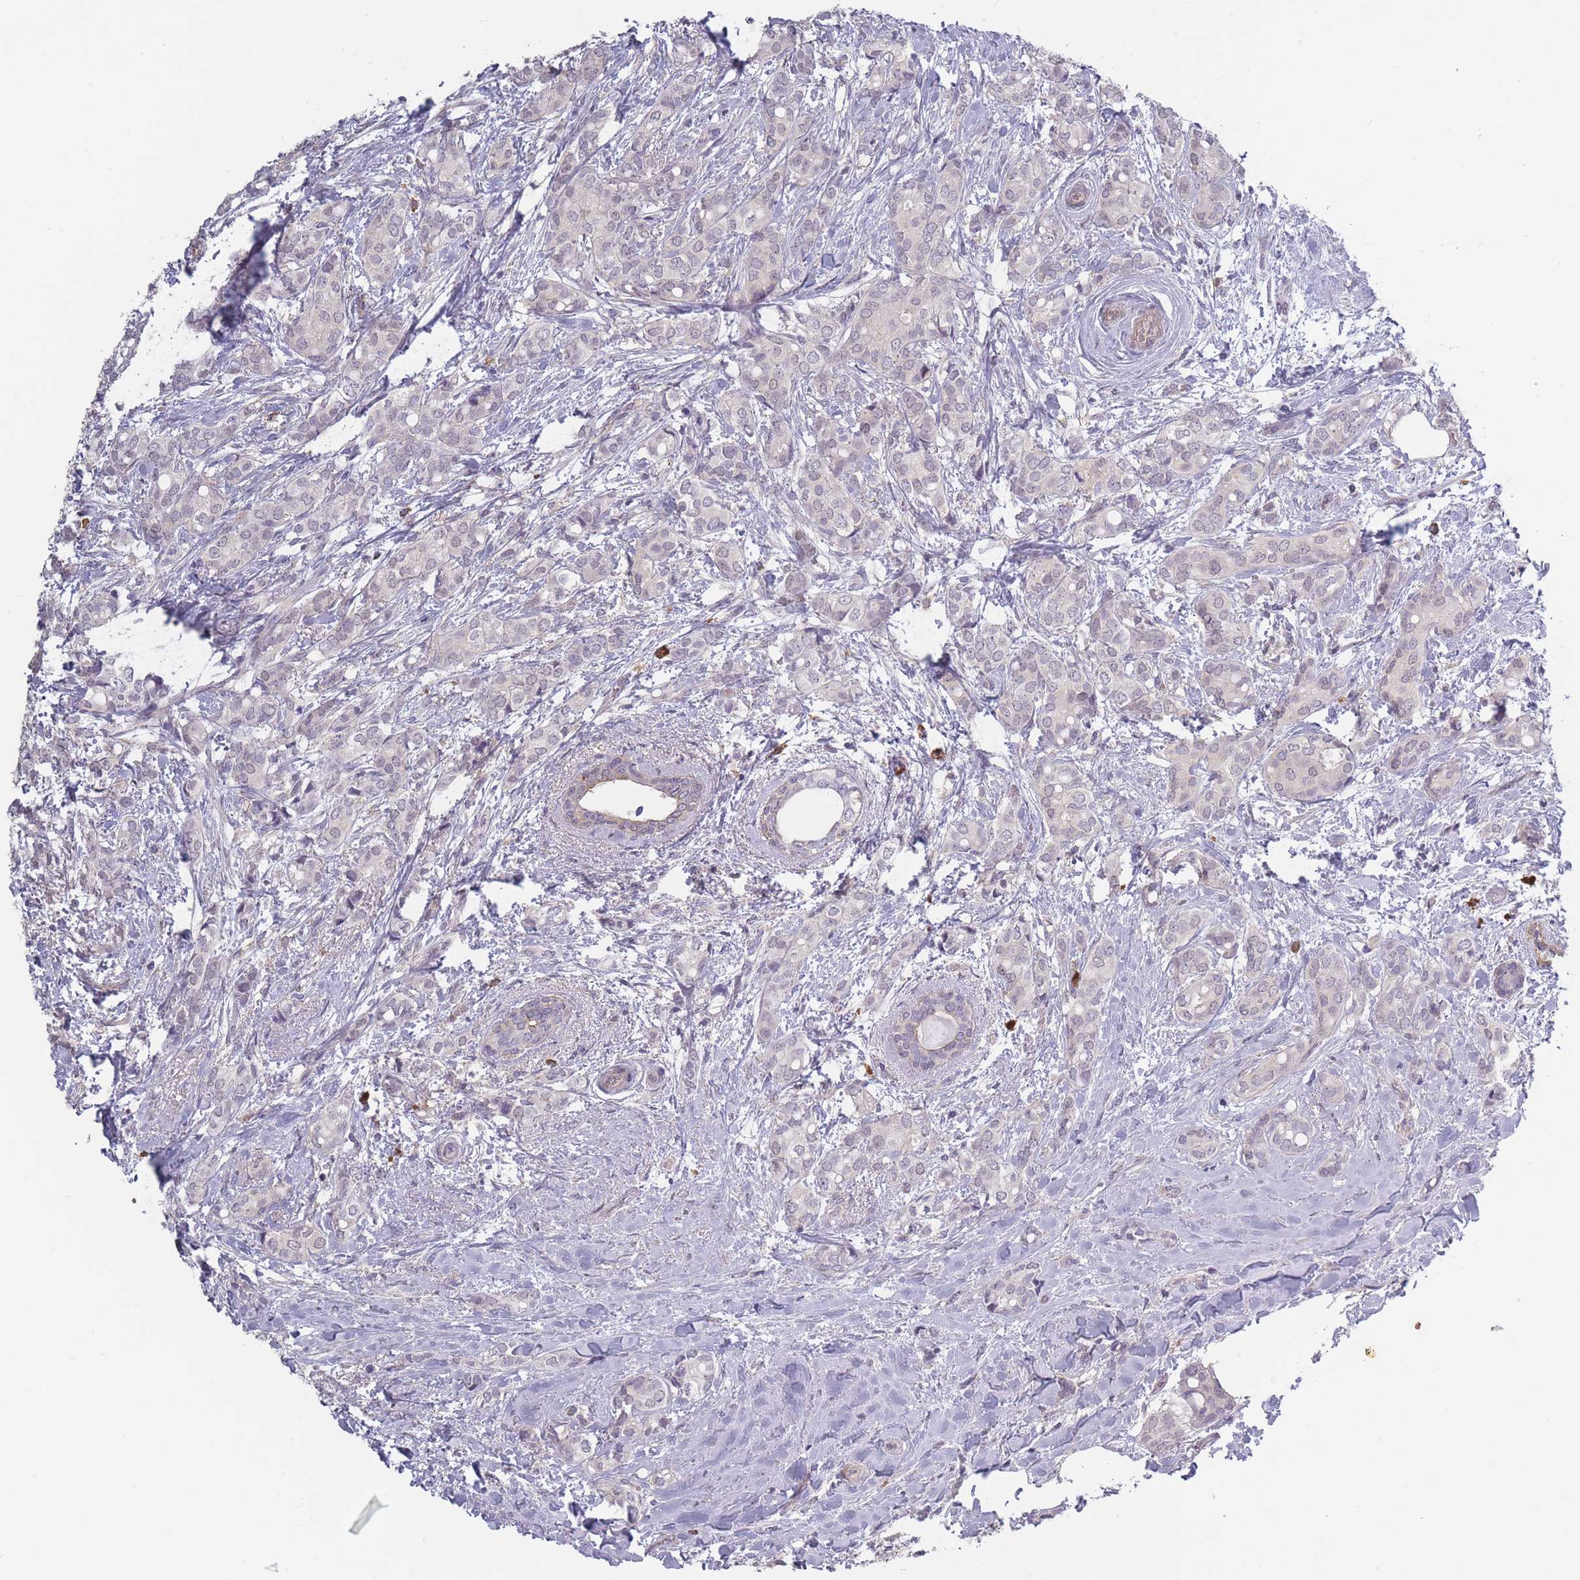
{"staining": {"intensity": "negative", "quantity": "none", "location": "none"}, "tissue": "breast cancer", "cell_type": "Tumor cells", "image_type": "cancer", "snomed": [{"axis": "morphology", "description": "Duct carcinoma"}, {"axis": "topography", "description": "Breast"}], "caption": "High power microscopy micrograph of an immunohistochemistry image of invasive ductal carcinoma (breast), revealing no significant positivity in tumor cells. (Brightfield microscopy of DAB (3,3'-diaminobenzidine) immunohistochemistry at high magnification).", "gene": "TET3", "patient": {"sex": "female", "age": 73}}